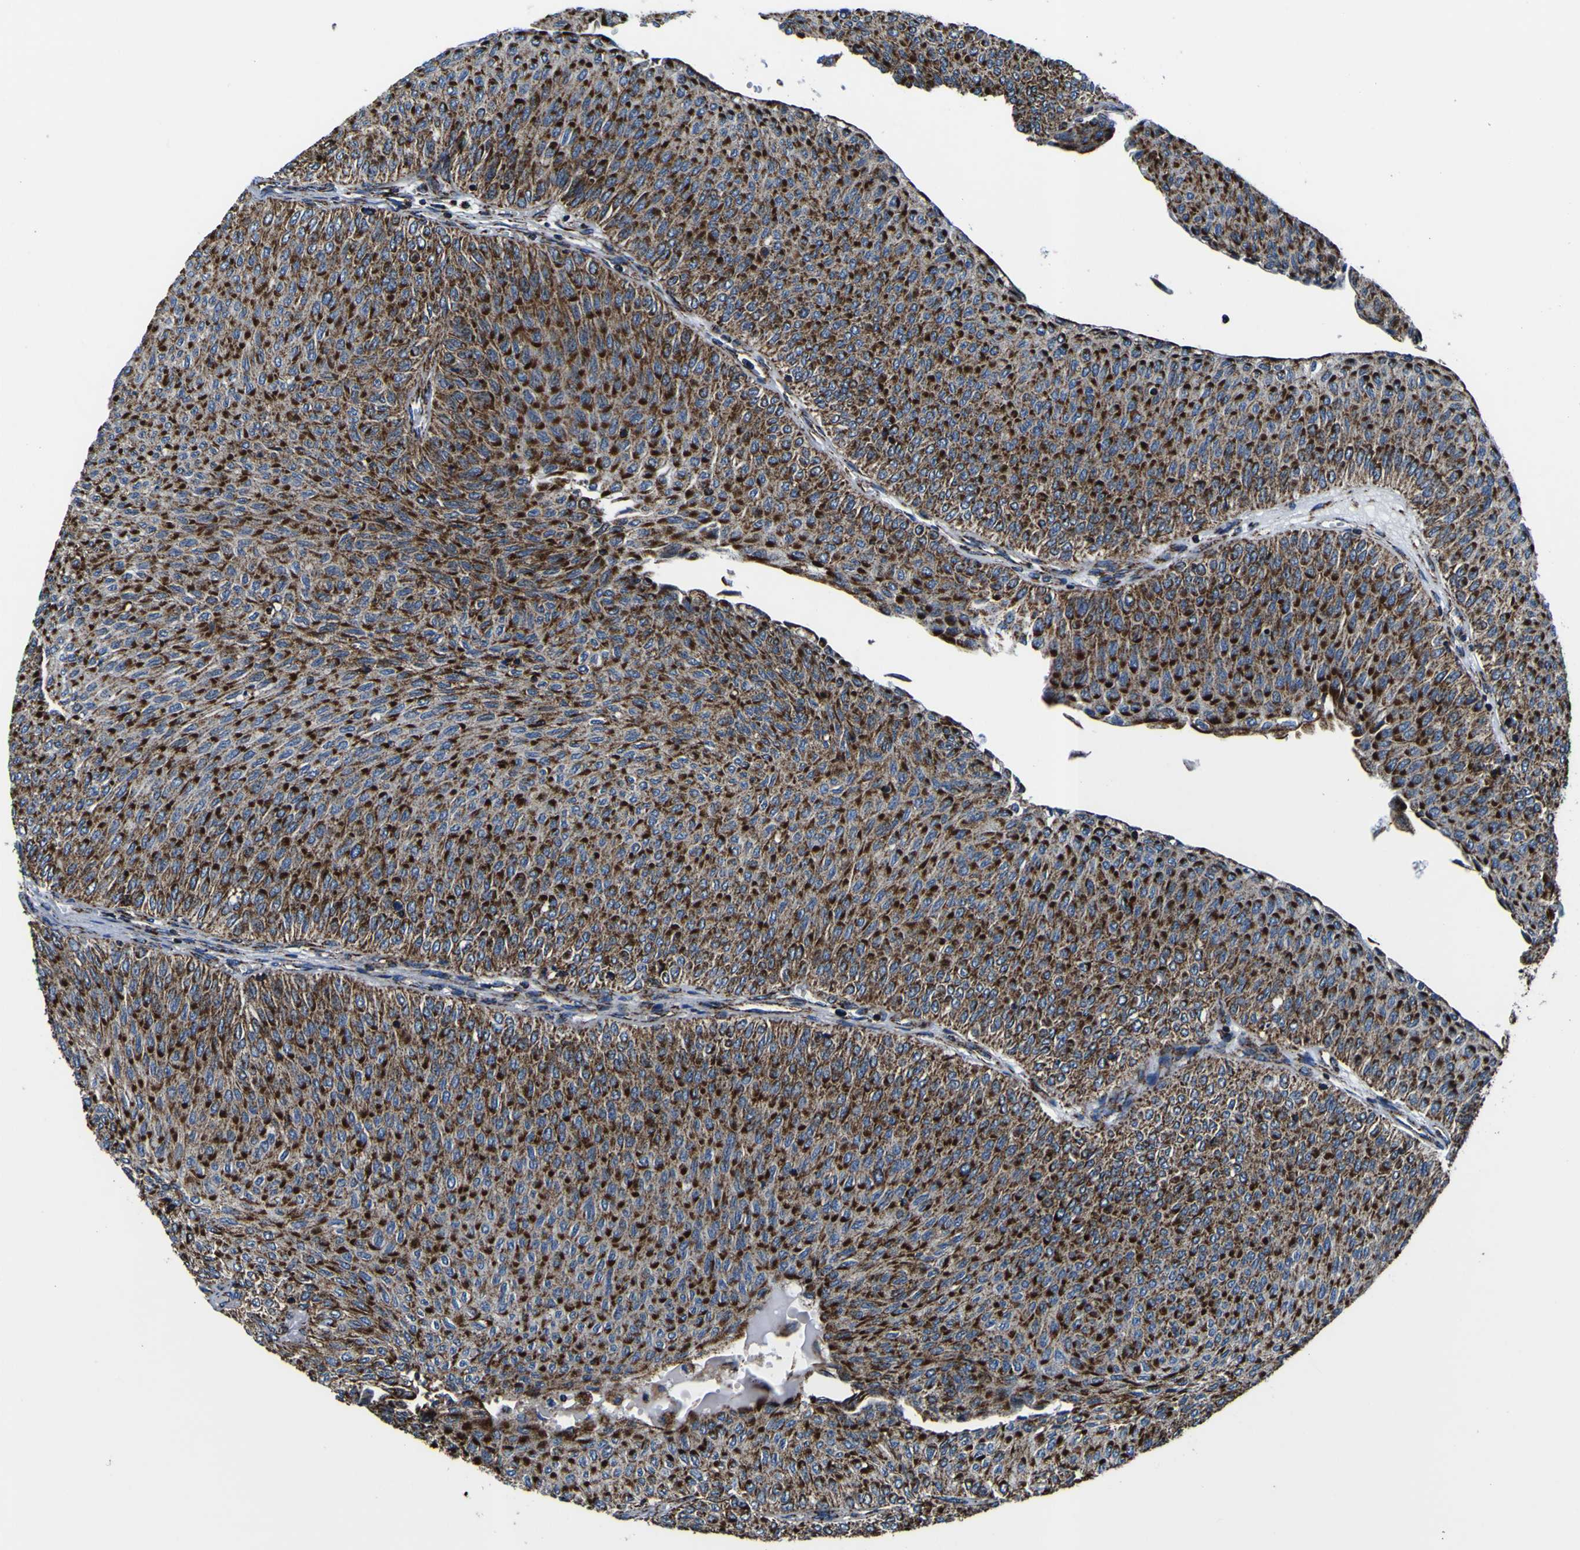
{"staining": {"intensity": "strong", "quantity": ">75%", "location": "cytoplasmic/membranous"}, "tissue": "urothelial cancer", "cell_type": "Tumor cells", "image_type": "cancer", "snomed": [{"axis": "morphology", "description": "Urothelial carcinoma, Low grade"}, {"axis": "topography", "description": "Urinary bladder"}], "caption": "IHC histopathology image of human low-grade urothelial carcinoma stained for a protein (brown), which exhibits high levels of strong cytoplasmic/membranous staining in about >75% of tumor cells.", "gene": "PTRH2", "patient": {"sex": "male", "age": 78}}